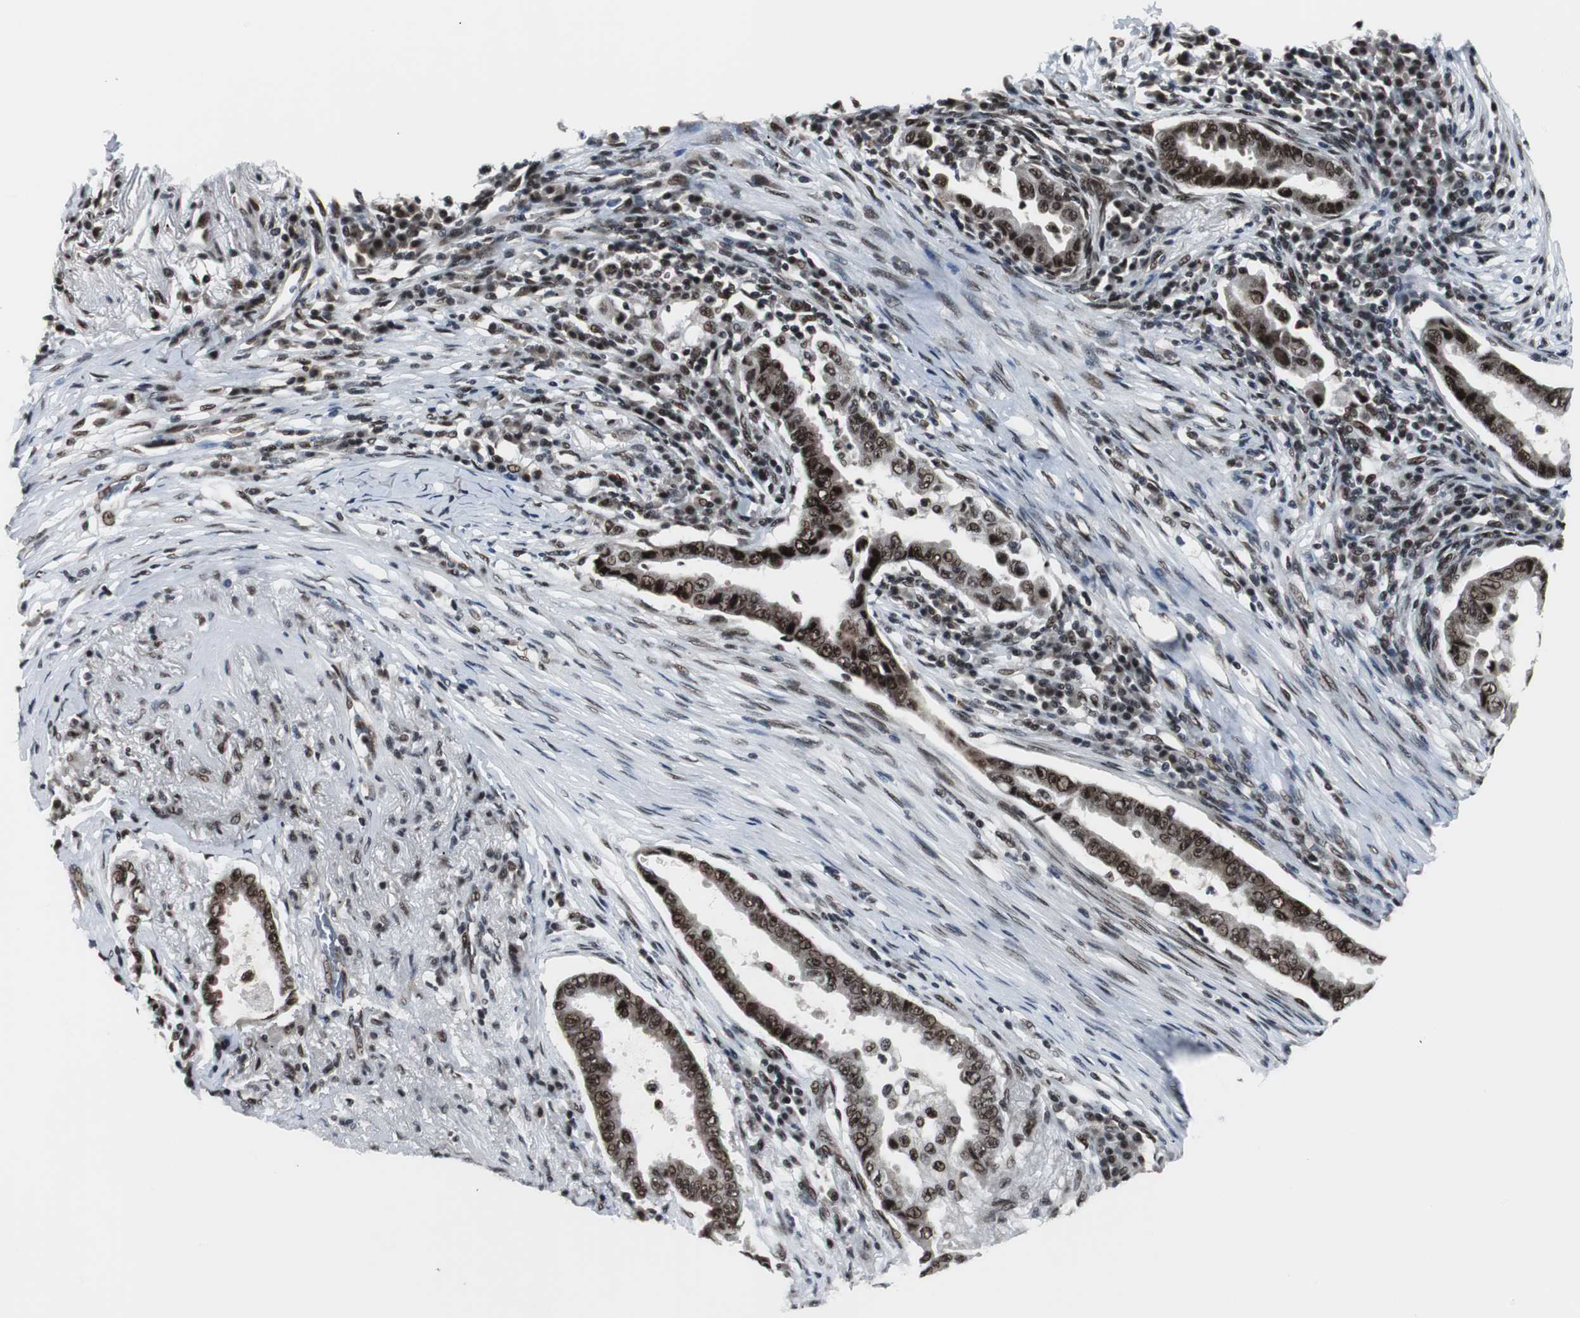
{"staining": {"intensity": "strong", "quantity": ">75%", "location": "nuclear"}, "tissue": "lung cancer", "cell_type": "Tumor cells", "image_type": "cancer", "snomed": [{"axis": "morphology", "description": "Normal tissue, NOS"}, {"axis": "morphology", "description": "Inflammation, NOS"}, {"axis": "morphology", "description": "Adenocarcinoma, NOS"}, {"axis": "topography", "description": "Lung"}], "caption": "IHC of lung cancer shows high levels of strong nuclear expression in about >75% of tumor cells.", "gene": "CDK9", "patient": {"sex": "female", "age": 64}}